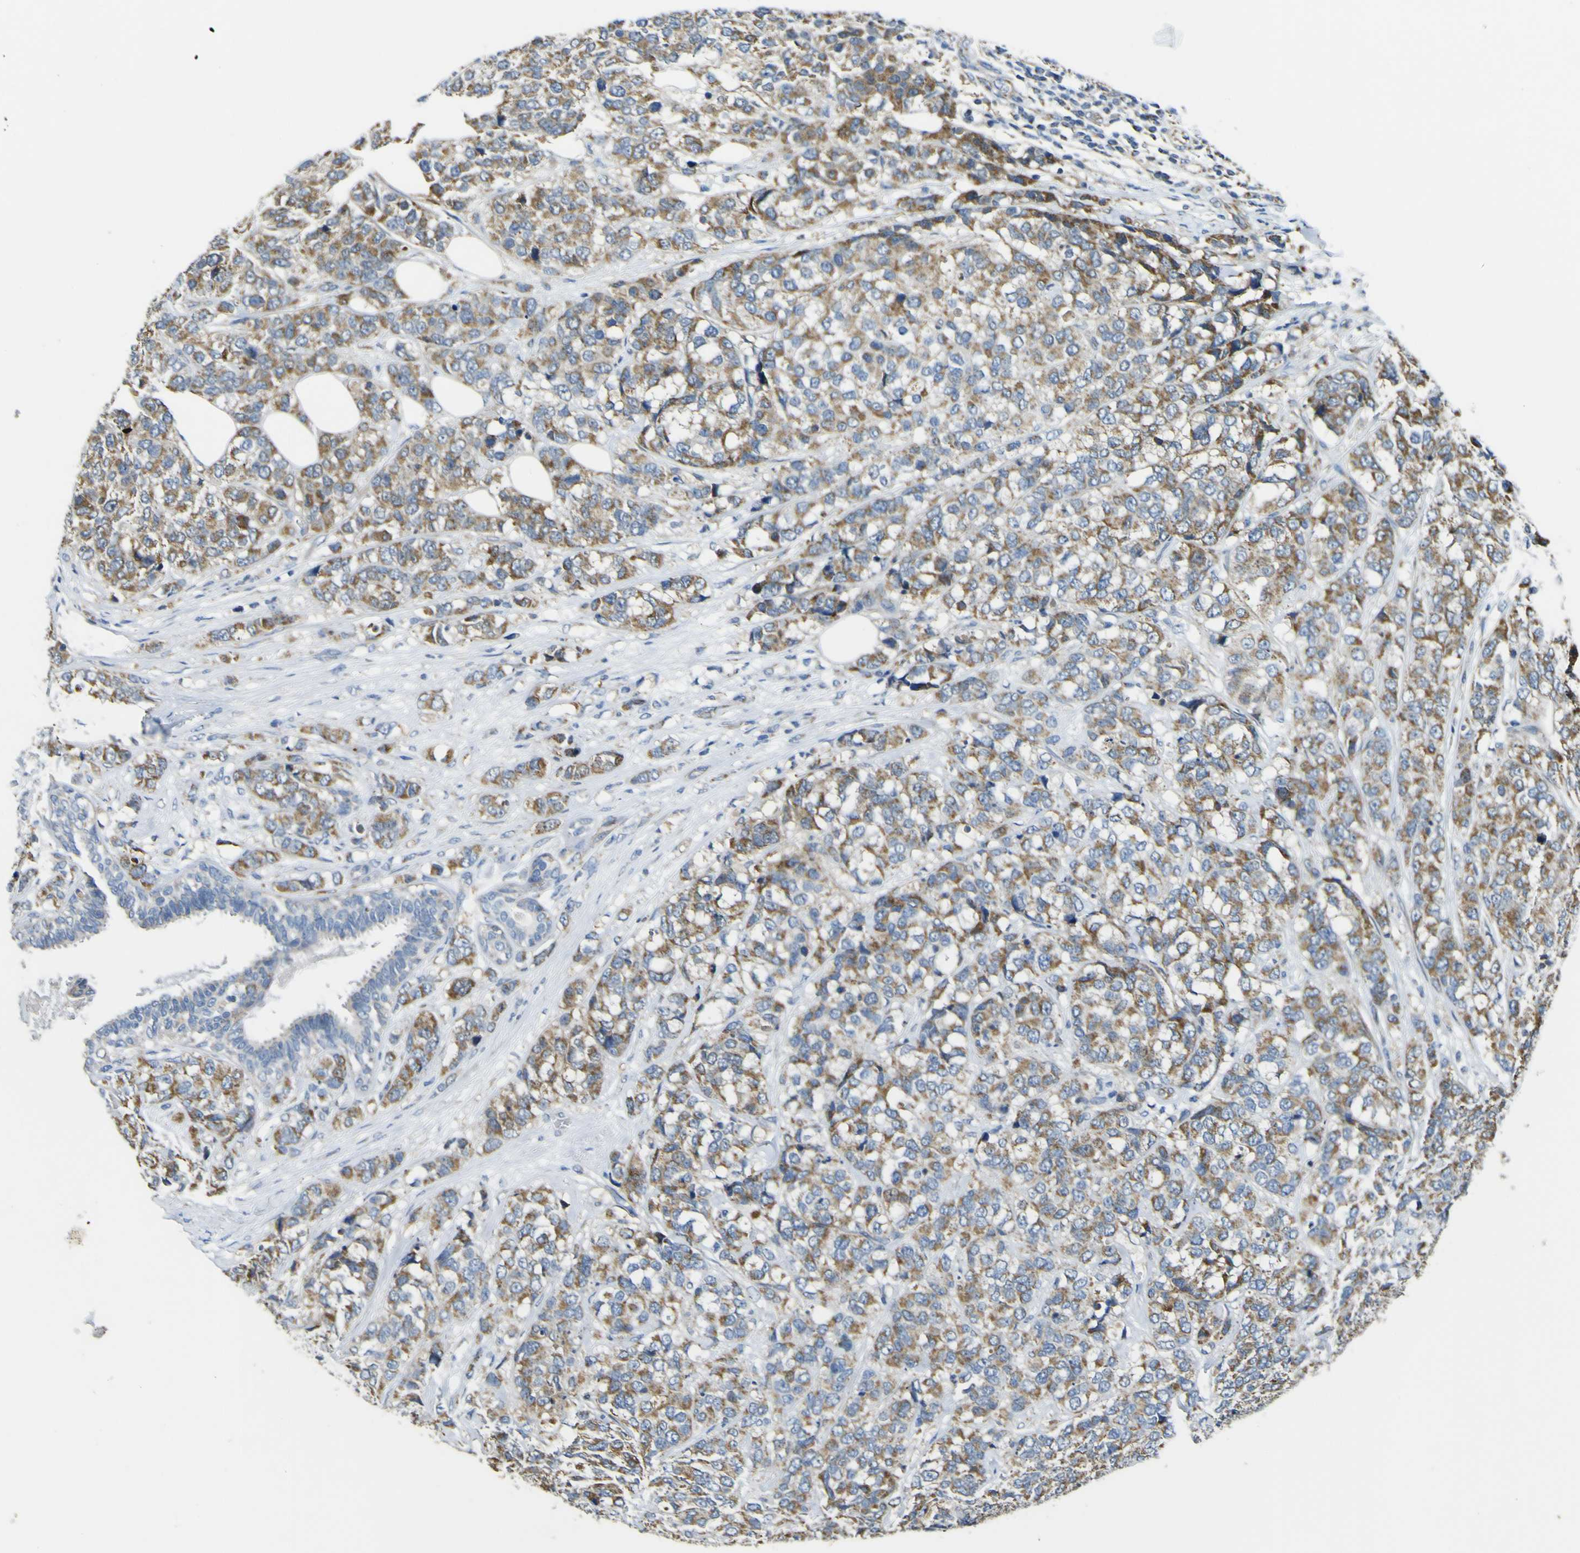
{"staining": {"intensity": "moderate", "quantity": ">75%", "location": "cytoplasmic/membranous"}, "tissue": "breast cancer", "cell_type": "Tumor cells", "image_type": "cancer", "snomed": [{"axis": "morphology", "description": "Lobular carcinoma"}, {"axis": "topography", "description": "Breast"}], "caption": "Protein expression analysis of human breast lobular carcinoma reveals moderate cytoplasmic/membranous expression in approximately >75% of tumor cells.", "gene": "ALDH18A1", "patient": {"sex": "female", "age": 59}}